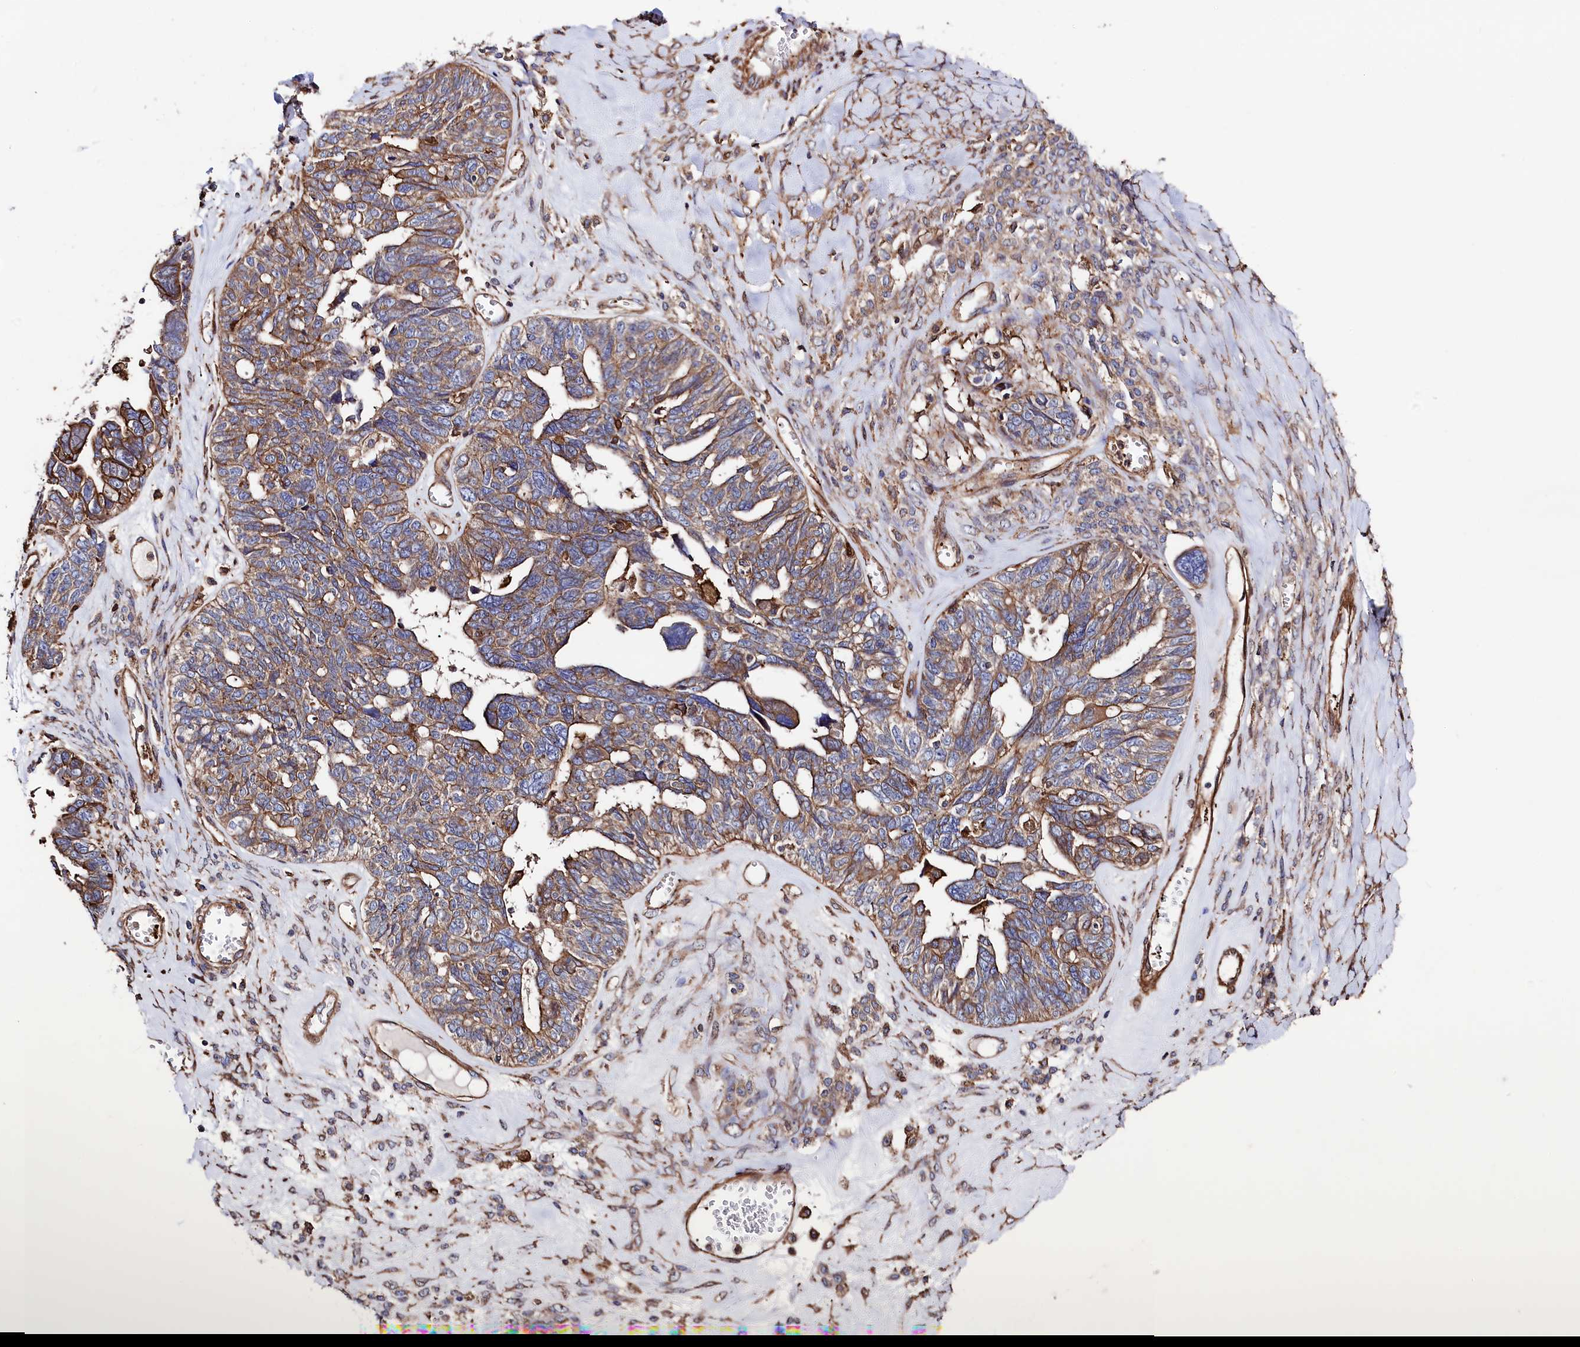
{"staining": {"intensity": "moderate", "quantity": ">75%", "location": "cytoplasmic/membranous"}, "tissue": "ovarian cancer", "cell_type": "Tumor cells", "image_type": "cancer", "snomed": [{"axis": "morphology", "description": "Cystadenocarcinoma, serous, NOS"}, {"axis": "topography", "description": "Ovary"}], "caption": "High-power microscopy captured an immunohistochemistry photomicrograph of ovarian cancer, revealing moderate cytoplasmic/membranous positivity in approximately >75% of tumor cells.", "gene": "STAMBPL1", "patient": {"sex": "female", "age": 79}}